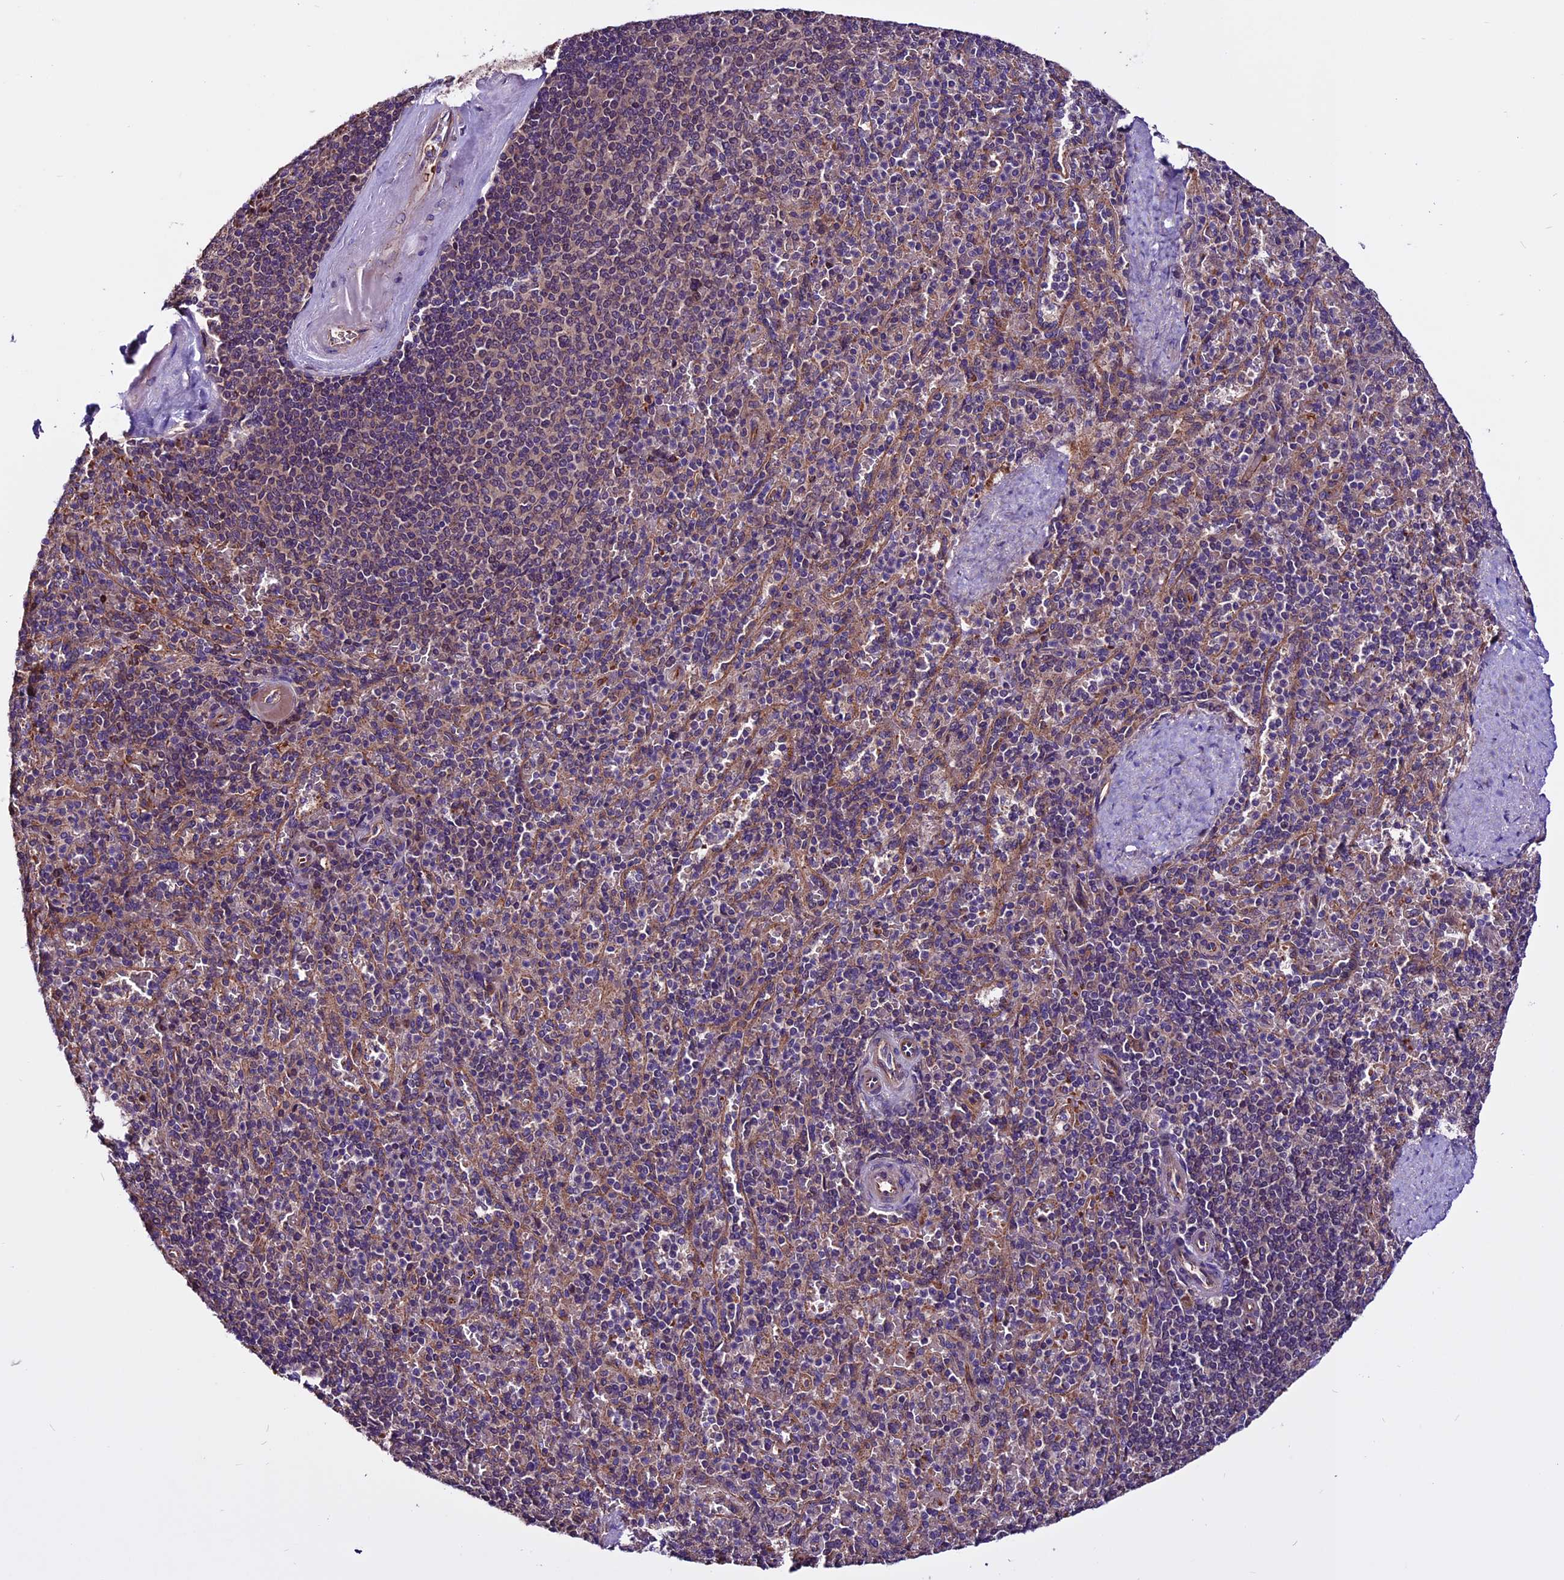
{"staining": {"intensity": "moderate", "quantity": "<25%", "location": "cytoplasmic/membranous"}, "tissue": "spleen", "cell_type": "Cells in red pulp", "image_type": "normal", "snomed": [{"axis": "morphology", "description": "Normal tissue, NOS"}, {"axis": "topography", "description": "Spleen"}], "caption": "Immunohistochemistry staining of normal spleen, which demonstrates low levels of moderate cytoplasmic/membranous staining in about <25% of cells in red pulp indicating moderate cytoplasmic/membranous protein positivity. The staining was performed using DAB (3,3'-diaminobenzidine) (brown) for protein detection and nuclei were counterstained in hematoxylin (blue).", "gene": "RINL", "patient": {"sex": "male", "age": 82}}